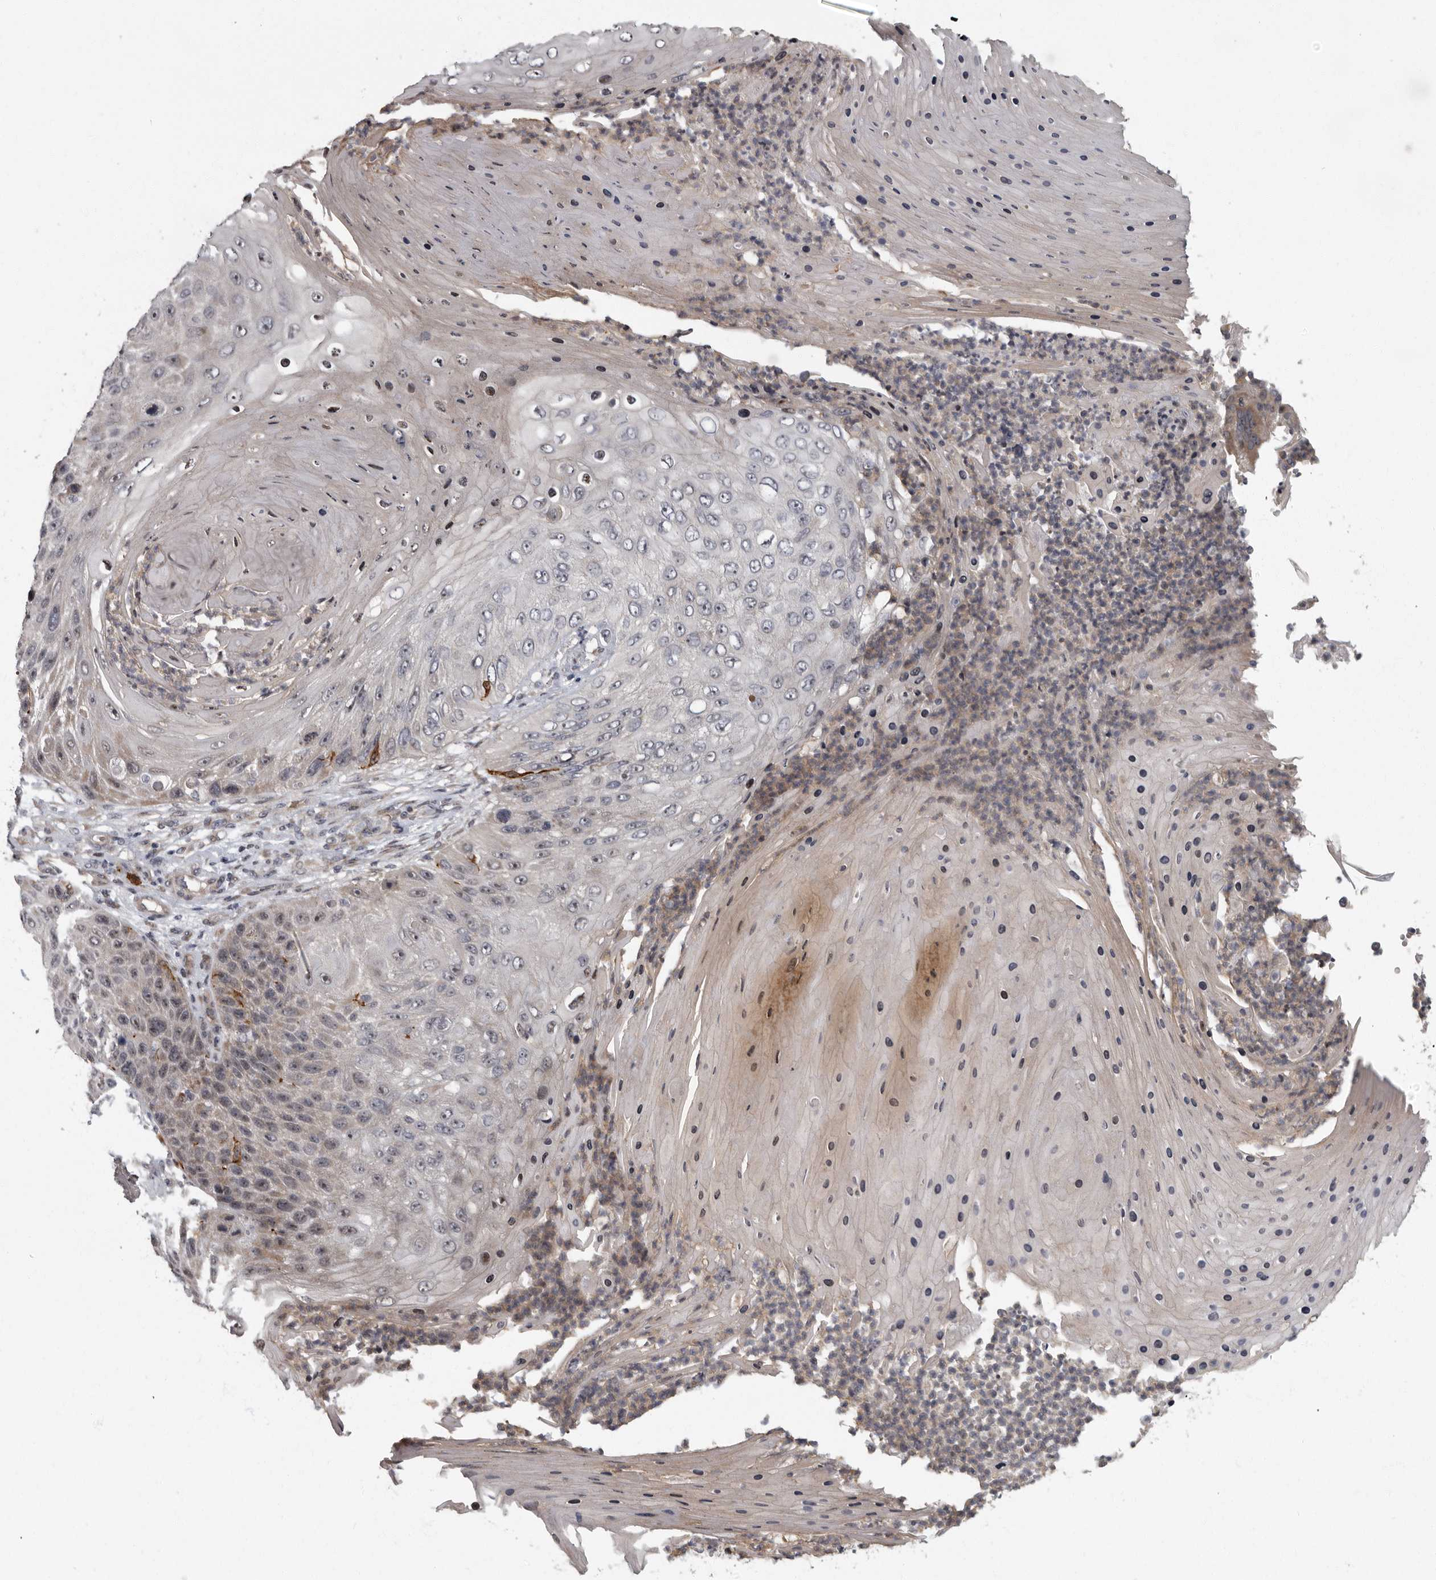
{"staining": {"intensity": "negative", "quantity": "none", "location": "none"}, "tissue": "skin cancer", "cell_type": "Tumor cells", "image_type": "cancer", "snomed": [{"axis": "morphology", "description": "Squamous cell carcinoma, NOS"}, {"axis": "topography", "description": "Skin"}], "caption": "Skin squamous cell carcinoma was stained to show a protein in brown. There is no significant expression in tumor cells. The staining was performed using DAB to visualize the protein expression in brown, while the nuclei were stained in blue with hematoxylin (Magnification: 20x).", "gene": "PDCD11", "patient": {"sex": "female", "age": 88}}